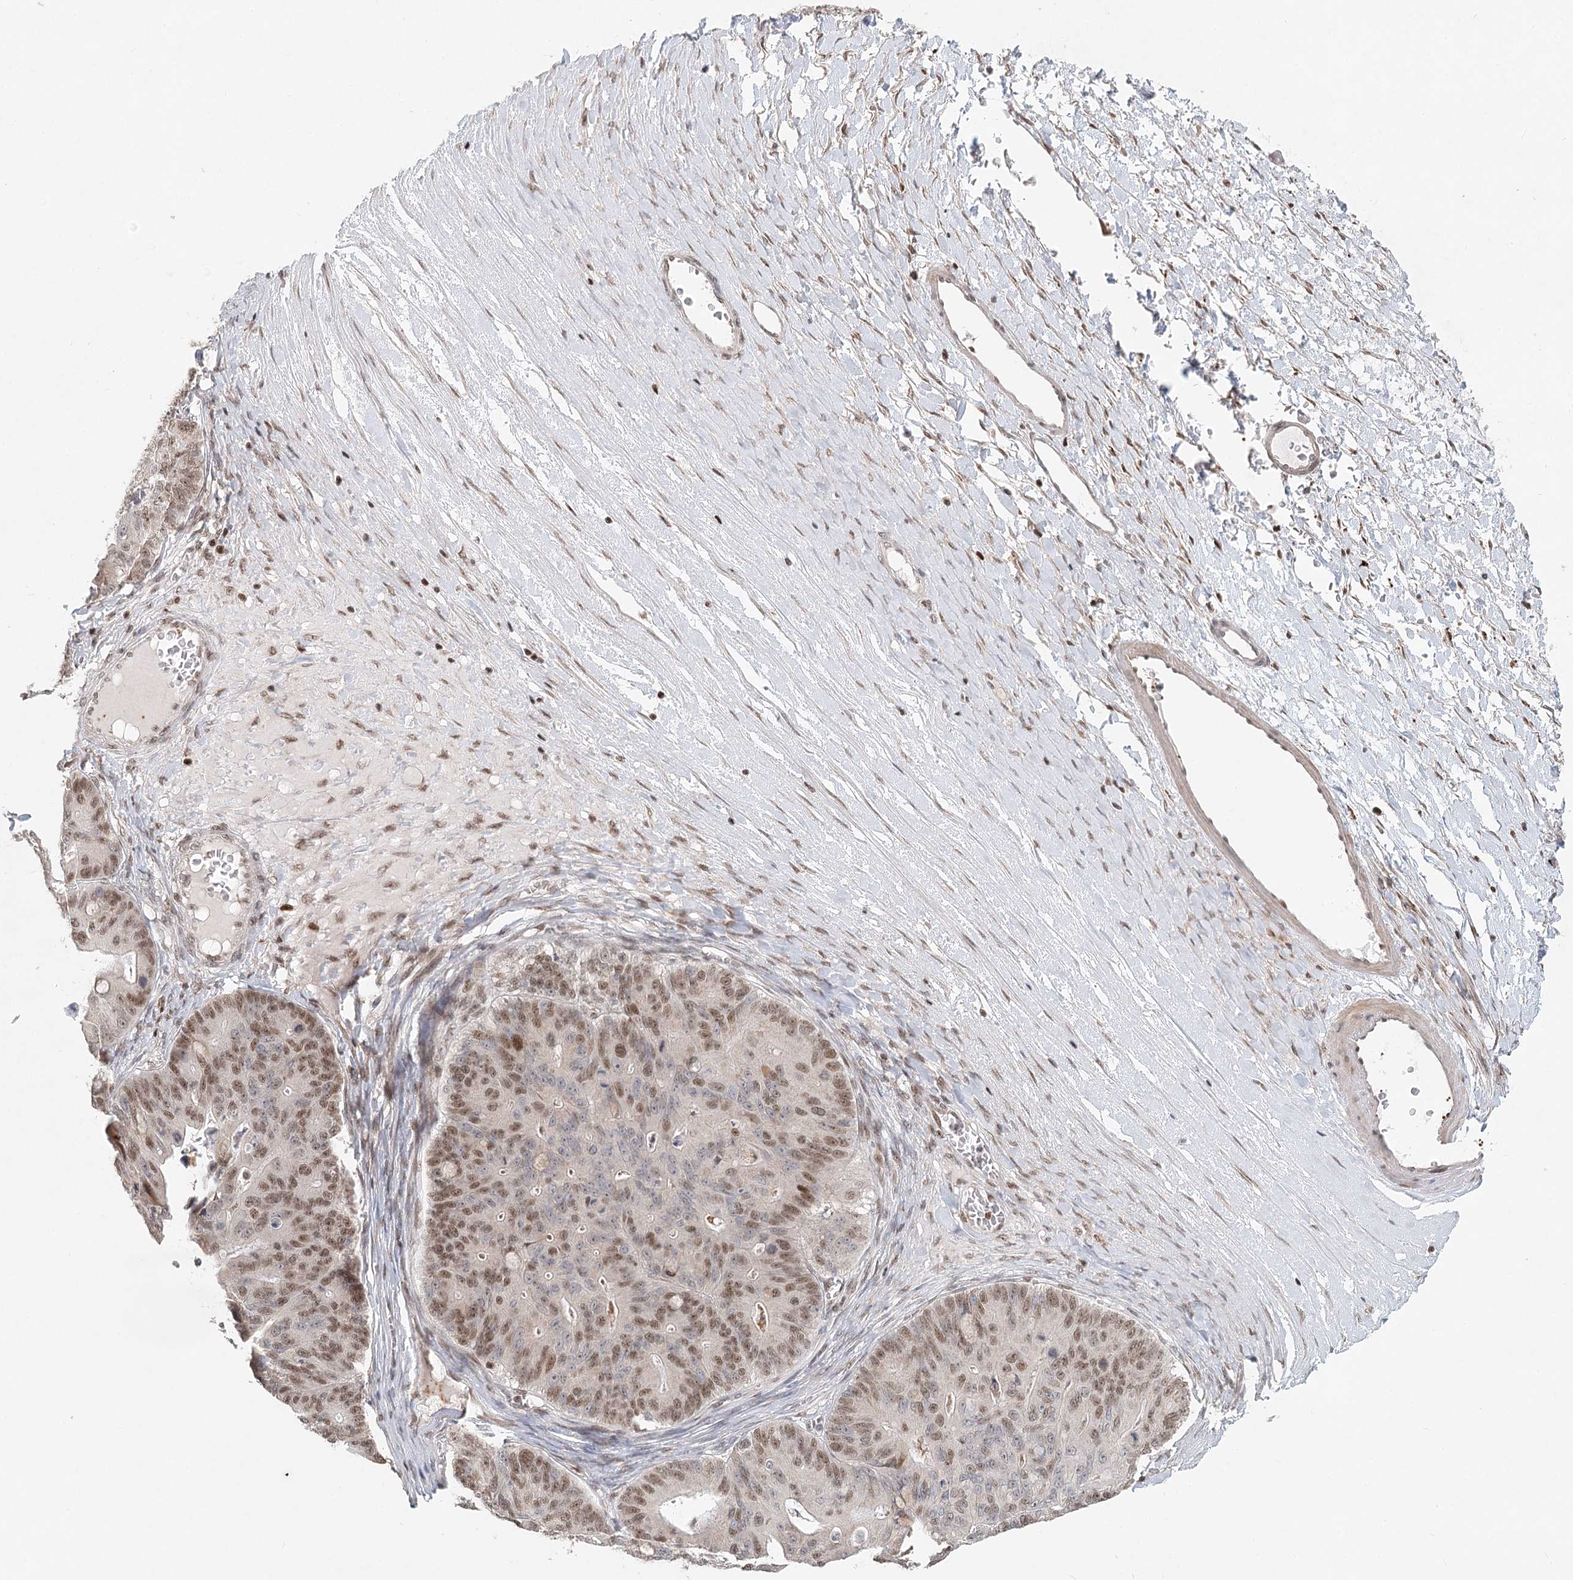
{"staining": {"intensity": "moderate", "quantity": ">75%", "location": "cytoplasmic/membranous,nuclear"}, "tissue": "ovarian cancer", "cell_type": "Tumor cells", "image_type": "cancer", "snomed": [{"axis": "morphology", "description": "Cystadenocarcinoma, mucinous, NOS"}, {"axis": "topography", "description": "Ovary"}], "caption": "Brown immunohistochemical staining in human ovarian cancer demonstrates moderate cytoplasmic/membranous and nuclear positivity in about >75% of tumor cells. Immunohistochemistry (ihc) stains the protein in brown and the nuclei are stained blue.", "gene": "BNIP5", "patient": {"sex": "female", "age": 37}}